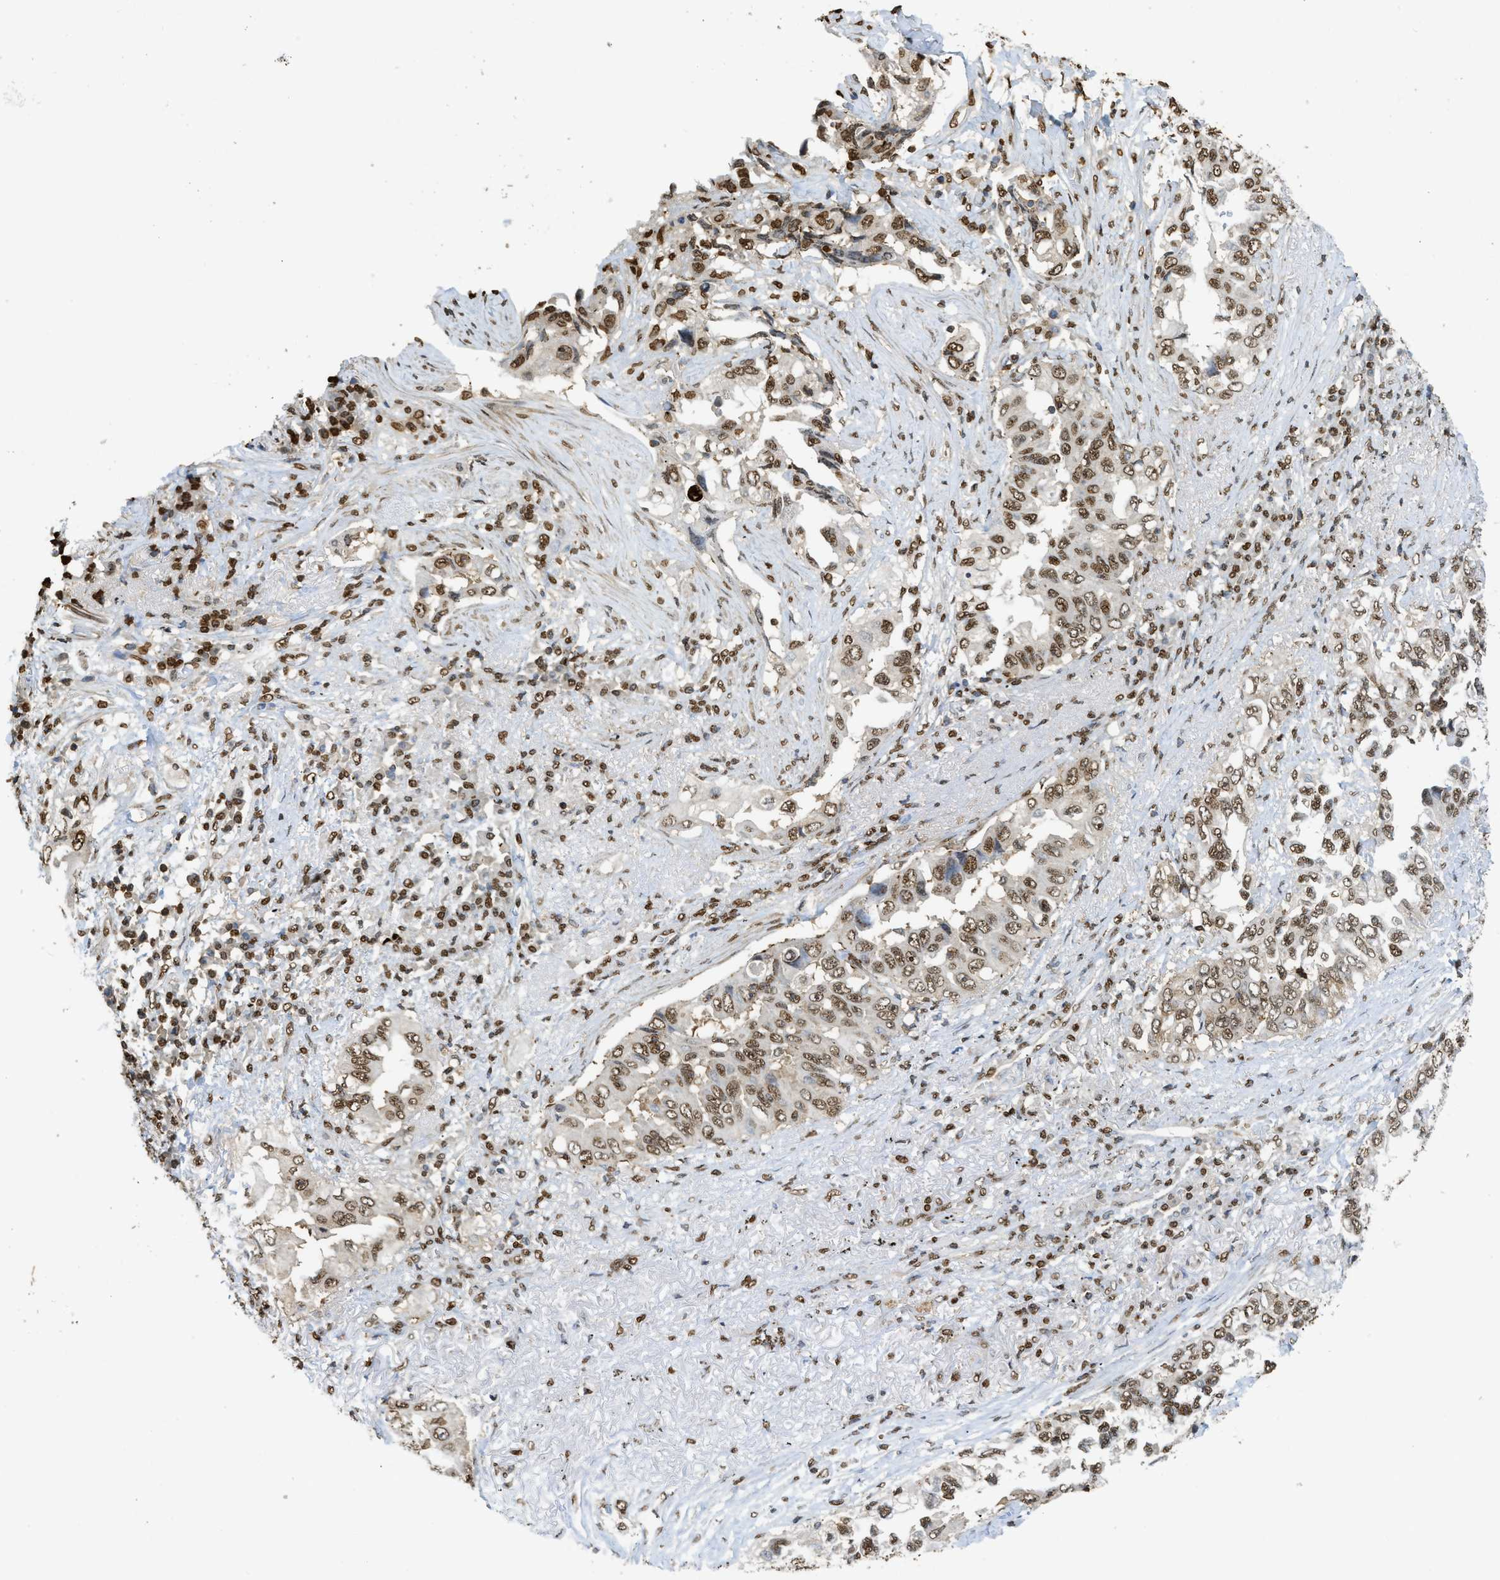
{"staining": {"intensity": "strong", "quantity": ">75%", "location": "nuclear"}, "tissue": "lung cancer", "cell_type": "Tumor cells", "image_type": "cancer", "snomed": [{"axis": "morphology", "description": "Adenocarcinoma, NOS"}, {"axis": "topography", "description": "Lung"}], "caption": "Human lung cancer stained for a protein (brown) exhibits strong nuclear positive staining in about >75% of tumor cells.", "gene": "NR5A2", "patient": {"sex": "female", "age": 51}}